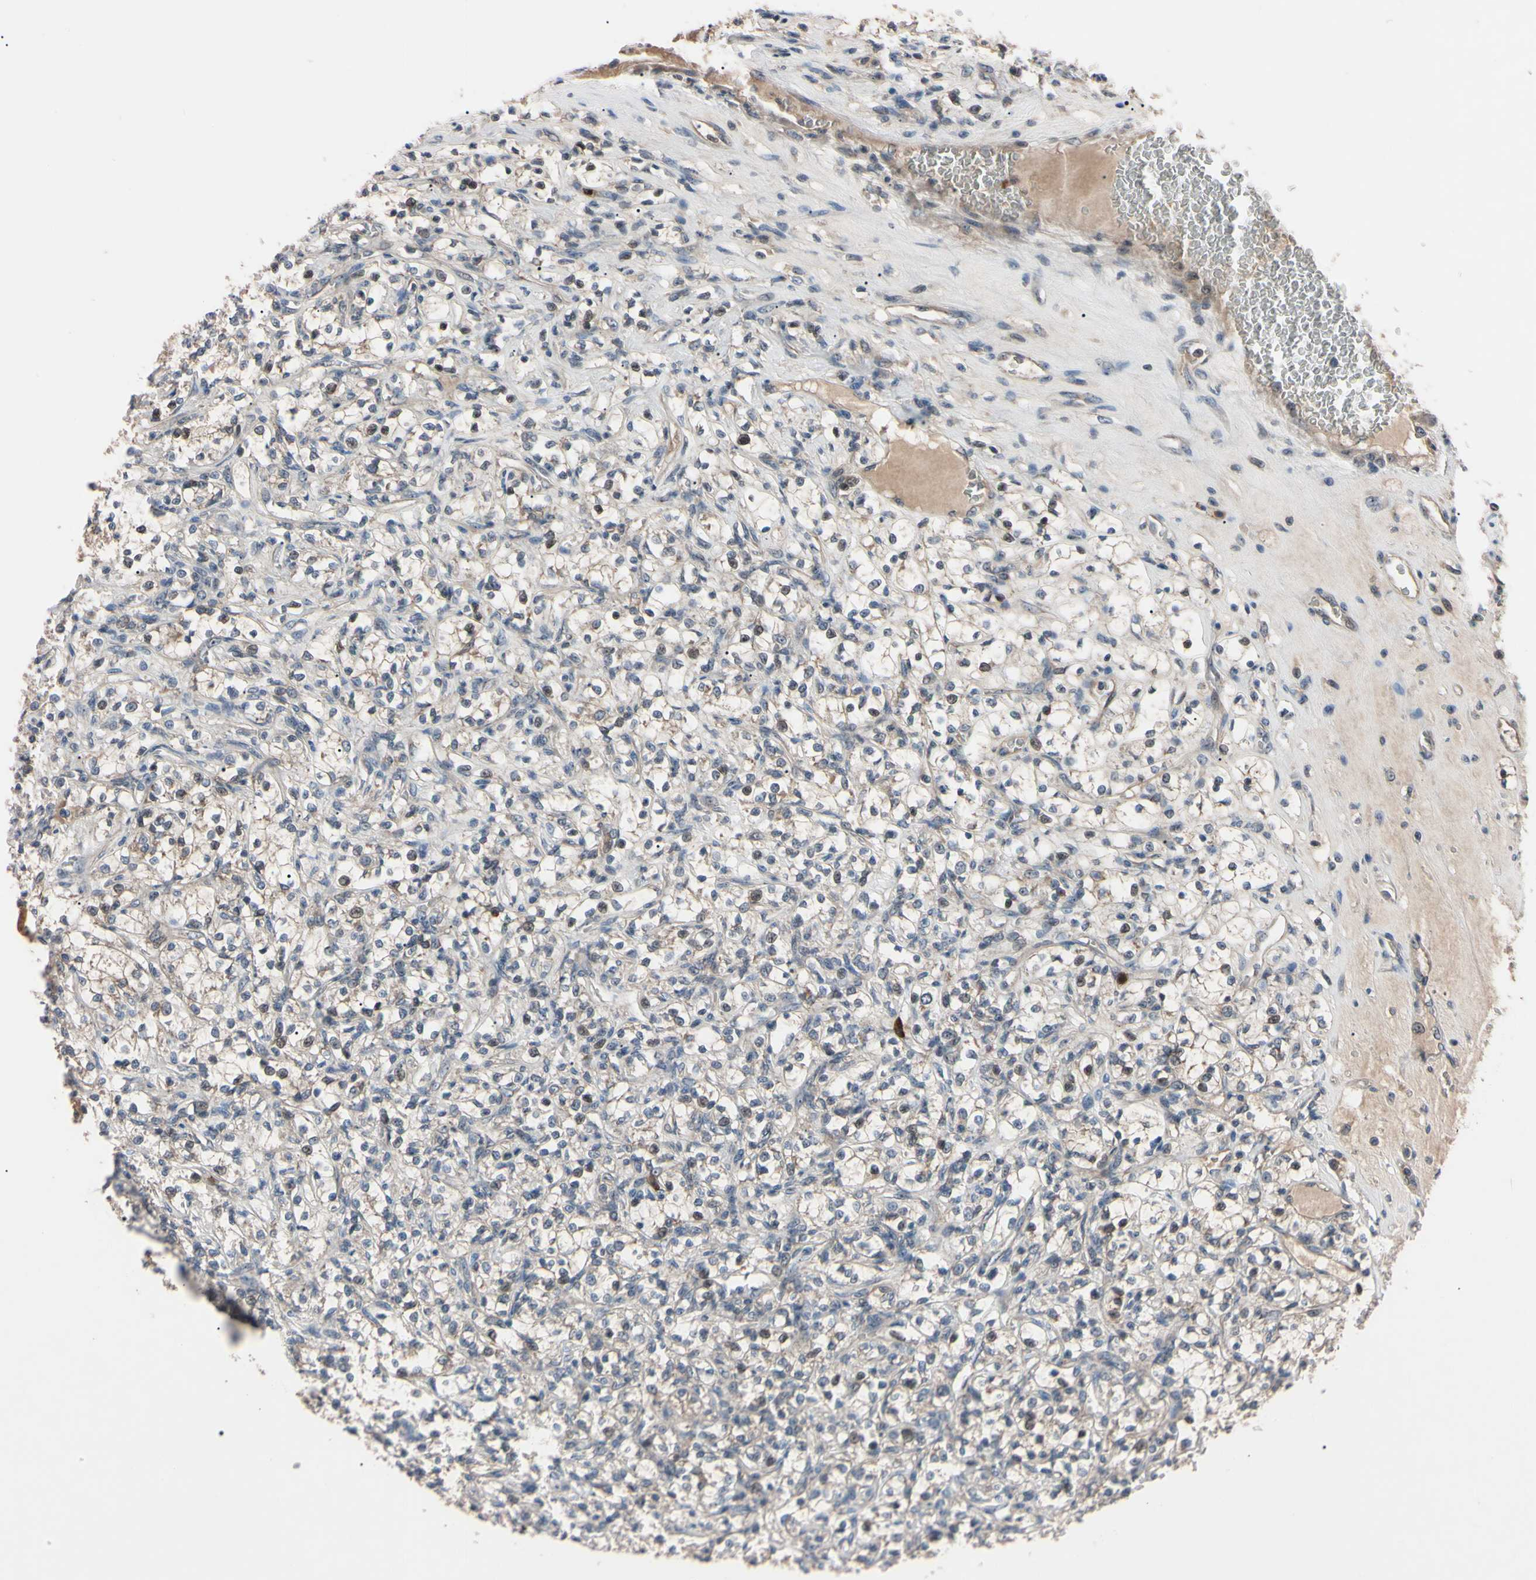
{"staining": {"intensity": "strong", "quantity": "<25%", "location": "cytoplasmic/membranous,nuclear"}, "tissue": "renal cancer", "cell_type": "Tumor cells", "image_type": "cancer", "snomed": [{"axis": "morphology", "description": "Adenocarcinoma, NOS"}, {"axis": "topography", "description": "Kidney"}], "caption": "Renal cancer (adenocarcinoma) tissue exhibits strong cytoplasmic/membranous and nuclear expression in approximately <25% of tumor cells", "gene": "TRAF5", "patient": {"sex": "female", "age": 69}}